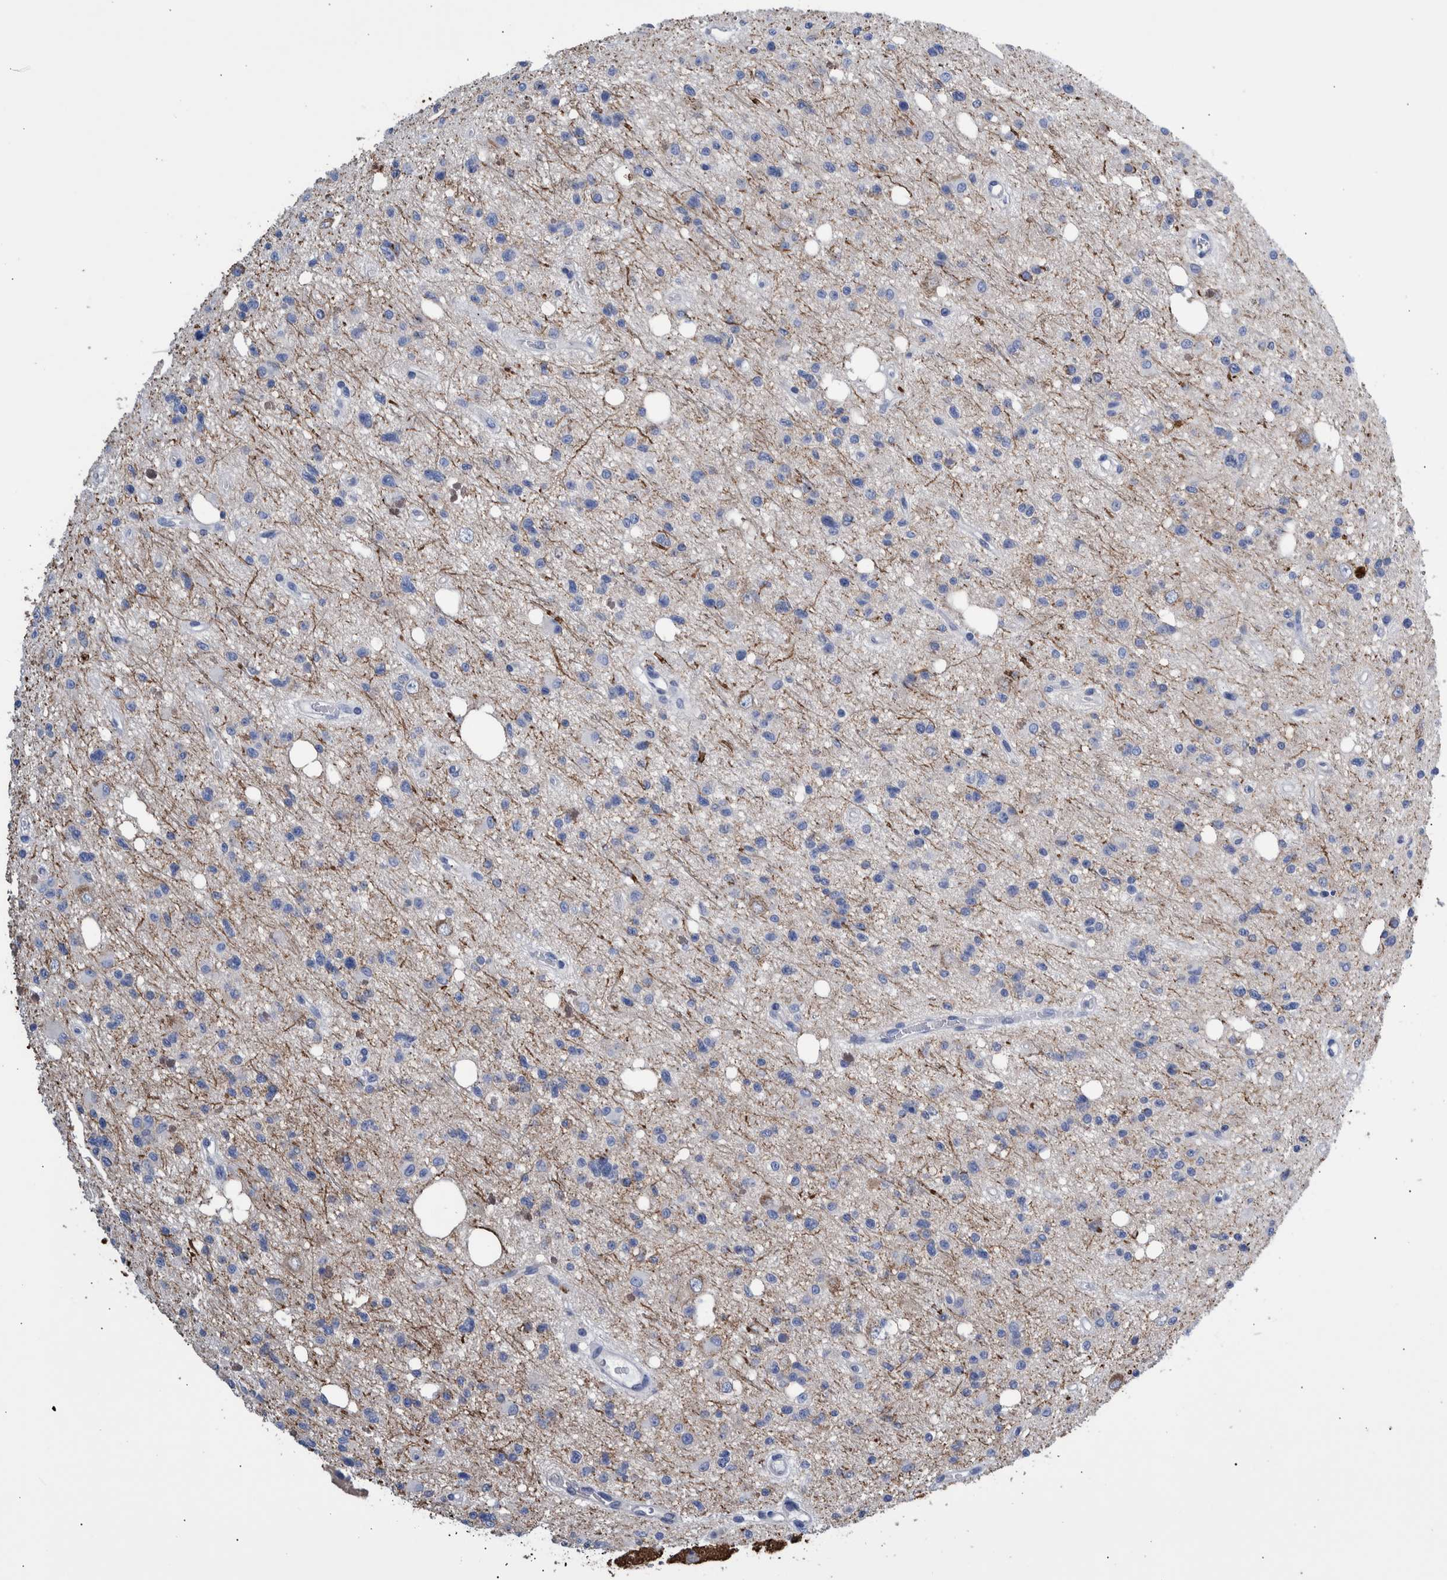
{"staining": {"intensity": "negative", "quantity": "none", "location": "none"}, "tissue": "glioma", "cell_type": "Tumor cells", "image_type": "cancer", "snomed": [{"axis": "morphology", "description": "Glioma, malignant, High grade"}, {"axis": "topography", "description": "Brain"}], "caption": "IHC of human glioma displays no staining in tumor cells.", "gene": "PPP3CC", "patient": {"sex": "female", "age": 62}}